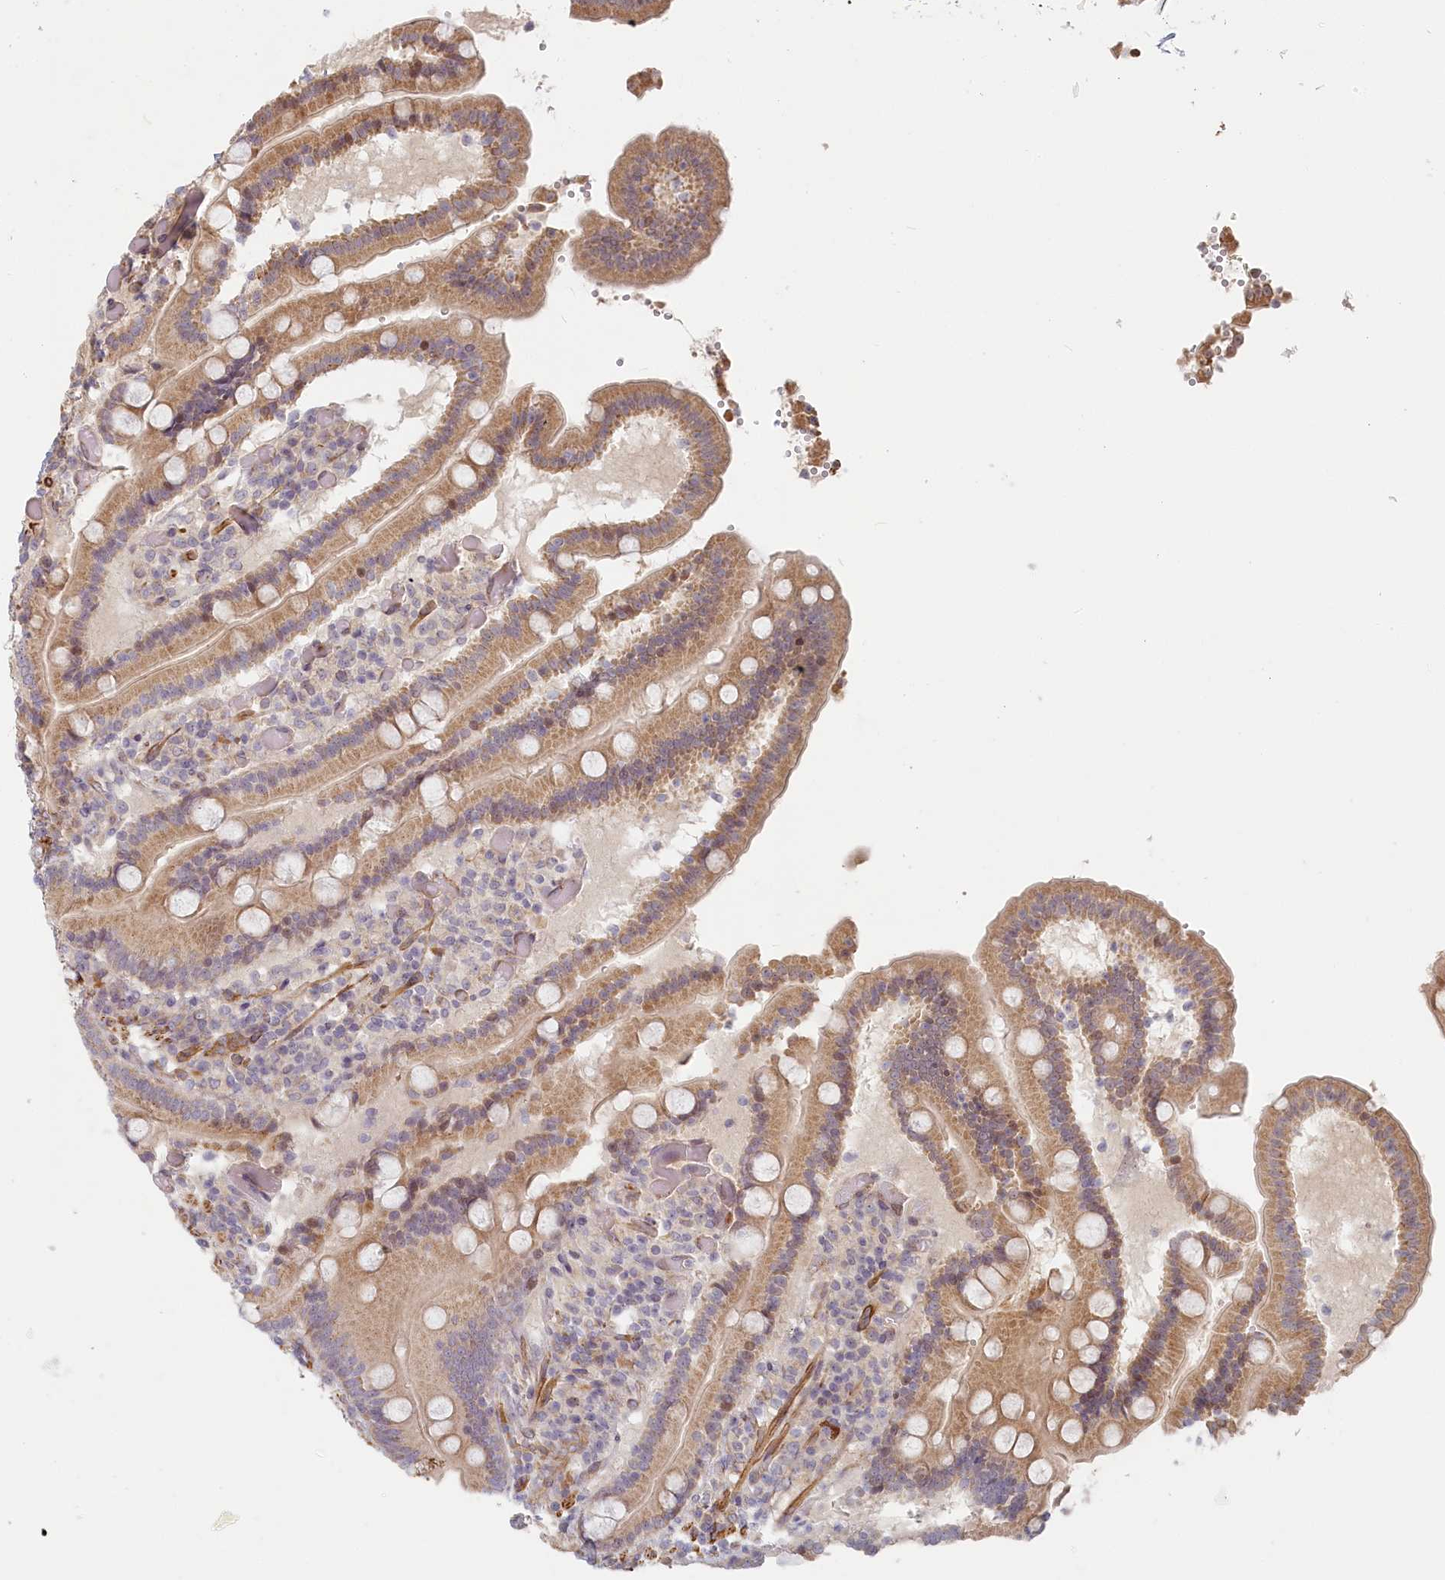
{"staining": {"intensity": "moderate", "quantity": ">75%", "location": "cytoplasmic/membranous"}, "tissue": "duodenum", "cell_type": "Glandular cells", "image_type": "normal", "snomed": [{"axis": "morphology", "description": "Normal tissue, NOS"}, {"axis": "topography", "description": "Duodenum"}], "caption": "Immunohistochemical staining of benign duodenum demonstrates moderate cytoplasmic/membranous protein staining in about >75% of glandular cells. Nuclei are stained in blue.", "gene": "INTS4", "patient": {"sex": "female", "age": 62}}